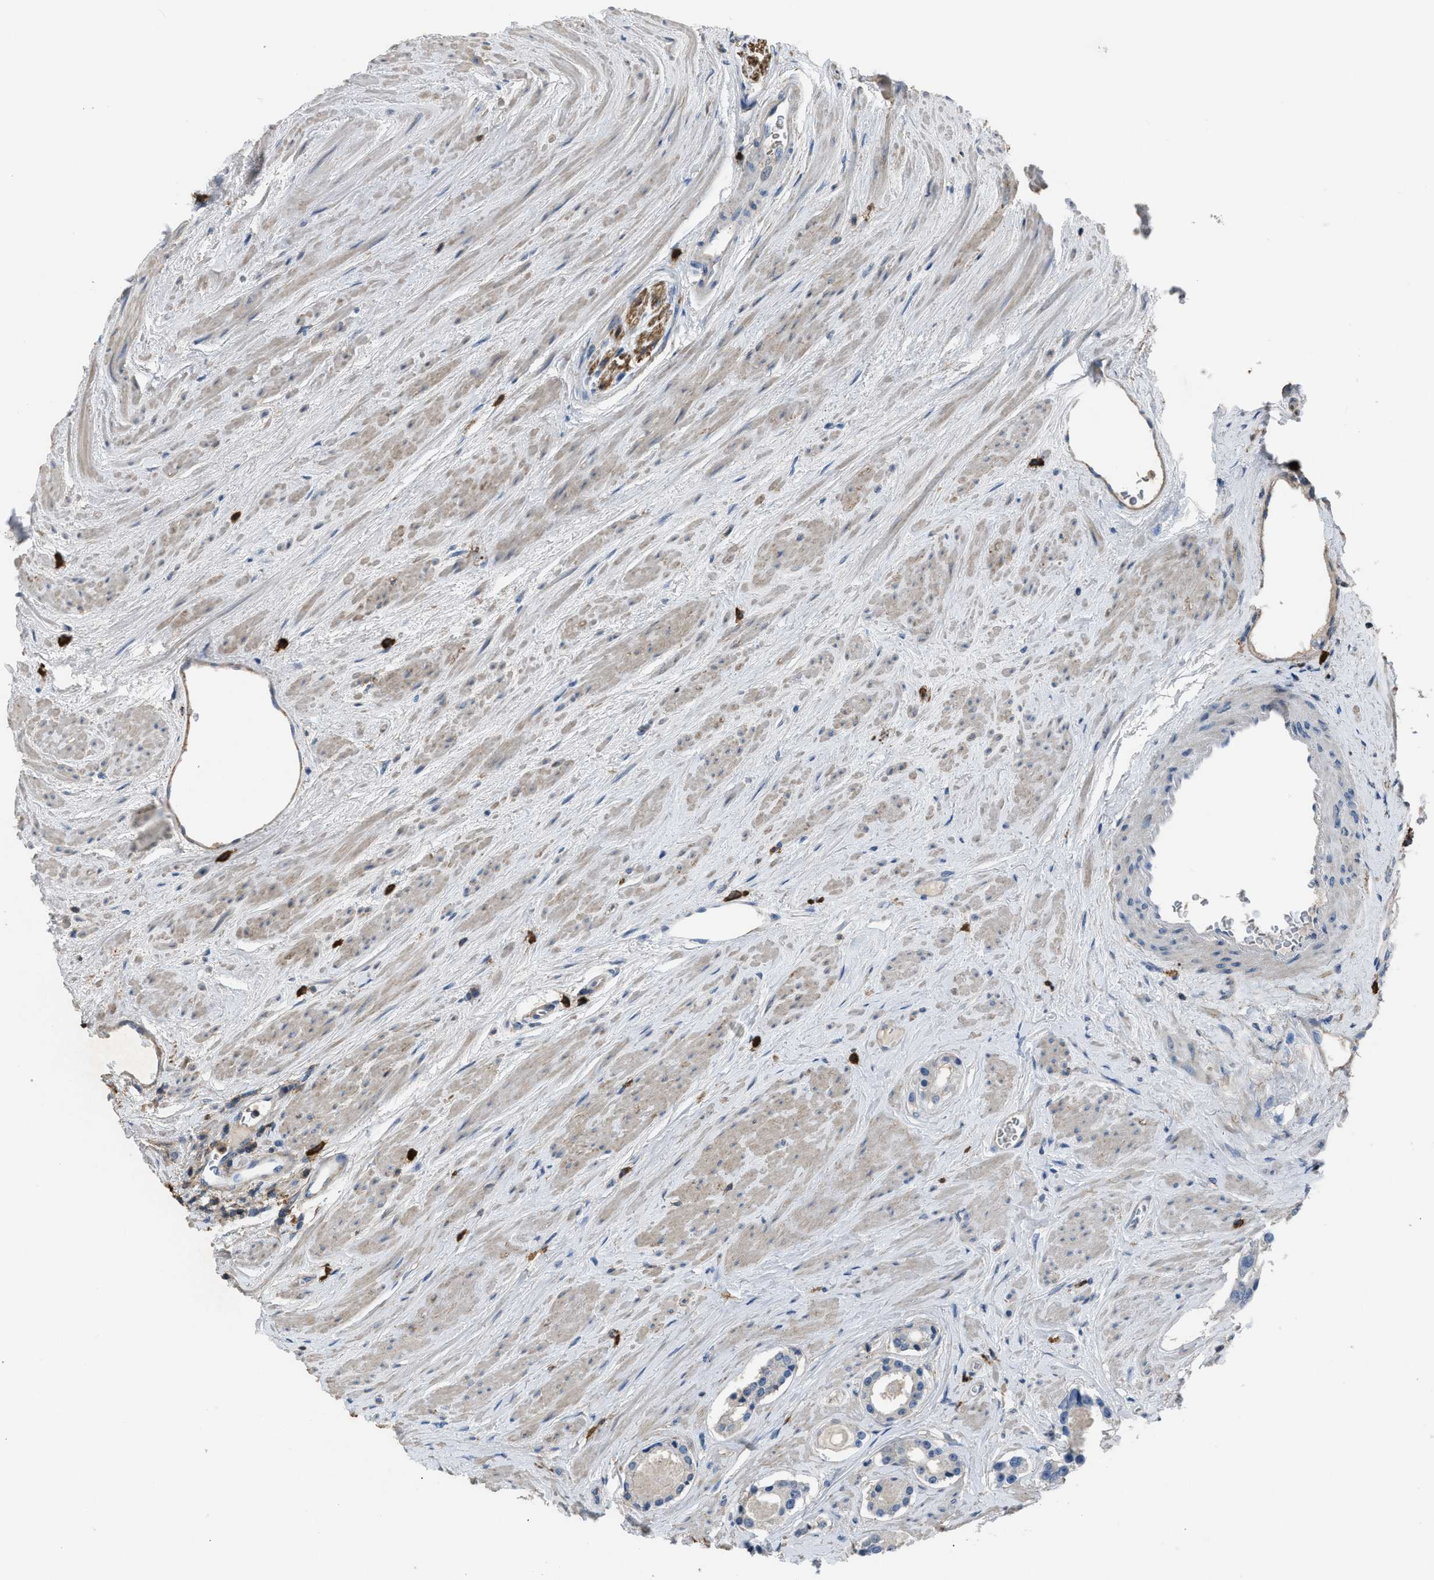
{"staining": {"intensity": "negative", "quantity": "none", "location": "none"}, "tissue": "prostate cancer", "cell_type": "Tumor cells", "image_type": "cancer", "snomed": [{"axis": "morphology", "description": "Adenocarcinoma, High grade"}, {"axis": "topography", "description": "Prostate"}], "caption": "Immunohistochemistry (IHC) of prostate cancer reveals no expression in tumor cells. (DAB (3,3'-diaminobenzidine) immunohistochemistry with hematoxylin counter stain).", "gene": "OR51E1", "patient": {"sex": "male", "age": 71}}